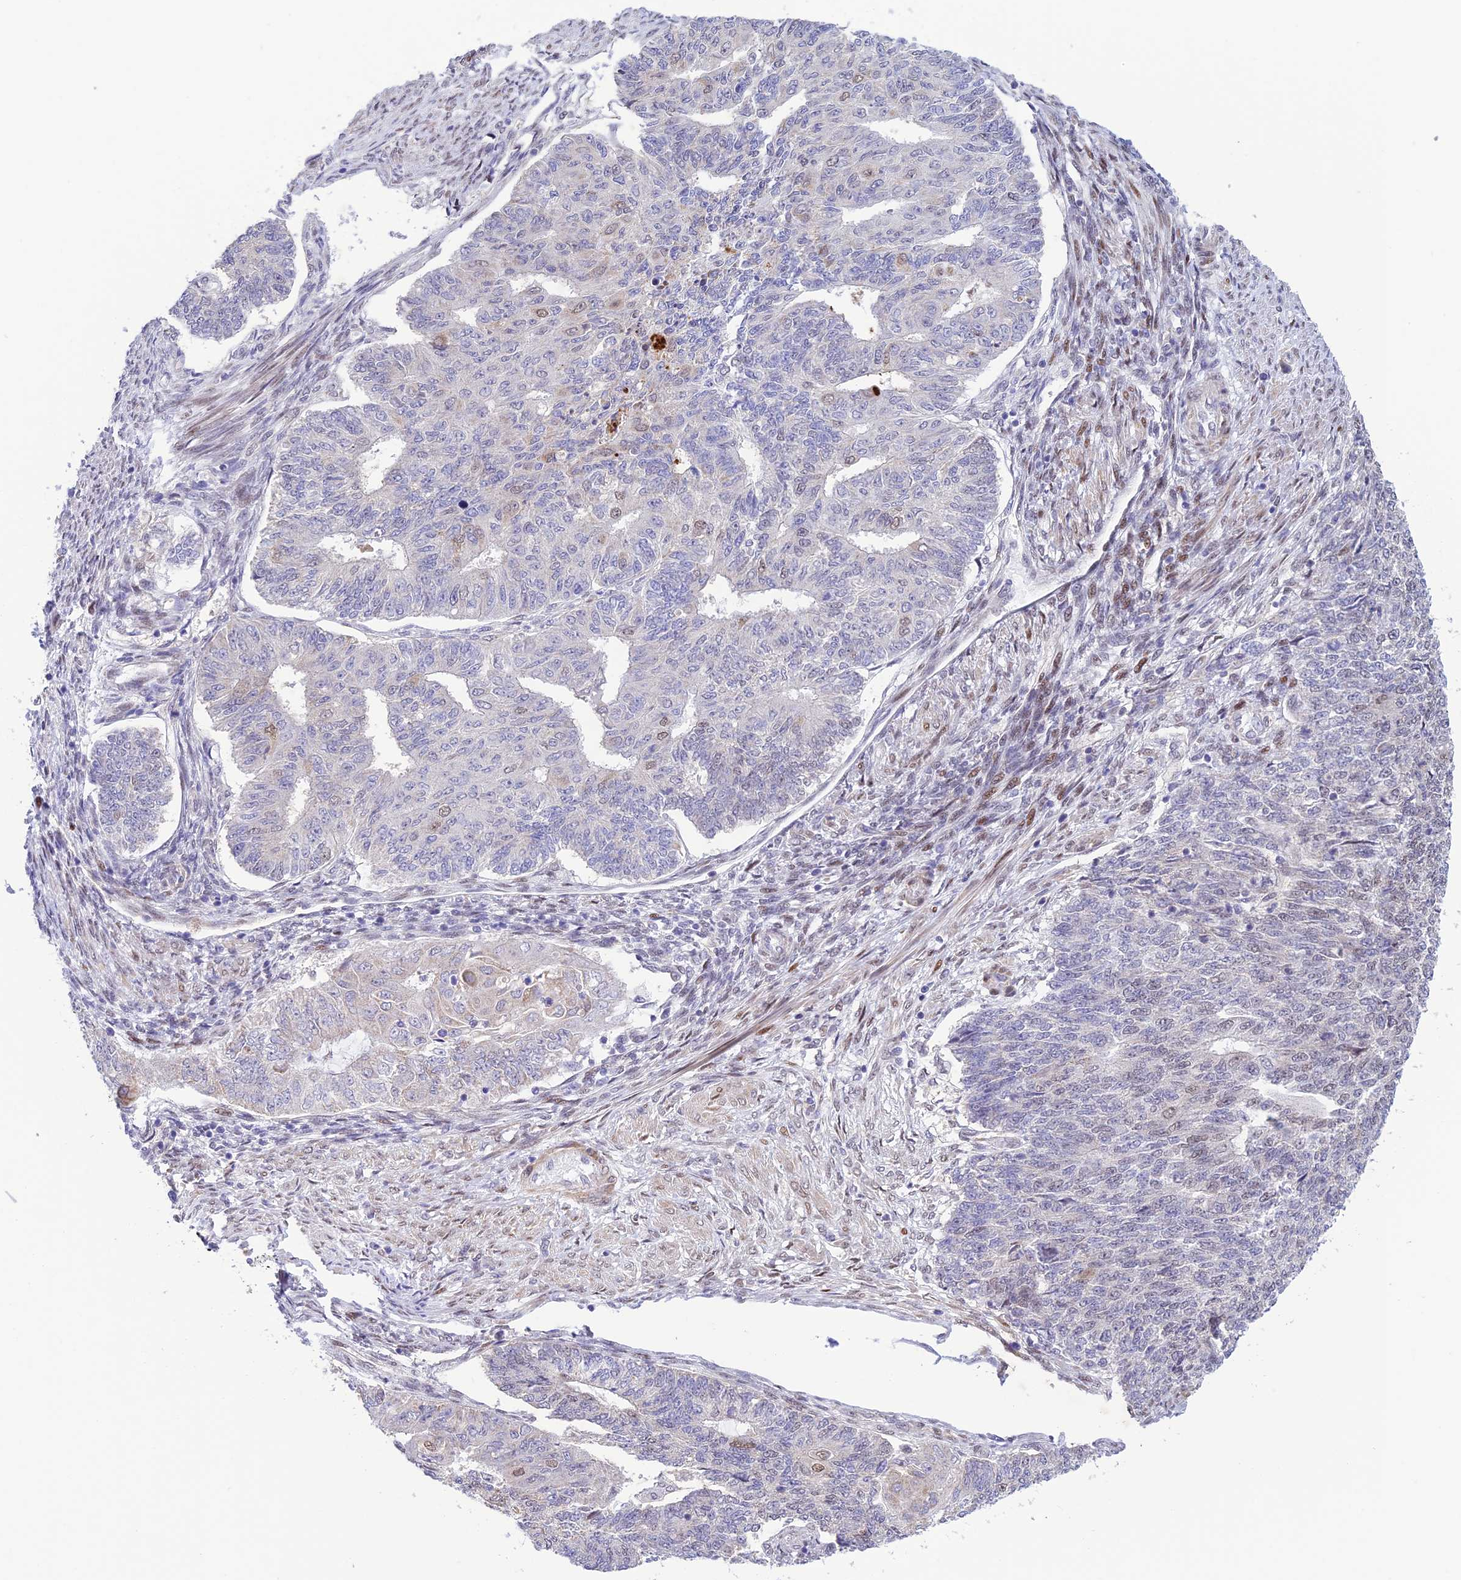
{"staining": {"intensity": "negative", "quantity": "none", "location": "none"}, "tissue": "endometrial cancer", "cell_type": "Tumor cells", "image_type": "cancer", "snomed": [{"axis": "morphology", "description": "Adenocarcinoma, NOS"}, {"axis": "topography", "description": "Endometrium"}], "caption": "This is an IHC image of endometrial cancer (adenocarcinoma). There is no expression in tumor cells.", "gene": "WDR55", "patient": {"sex": "female", "age": 32}}